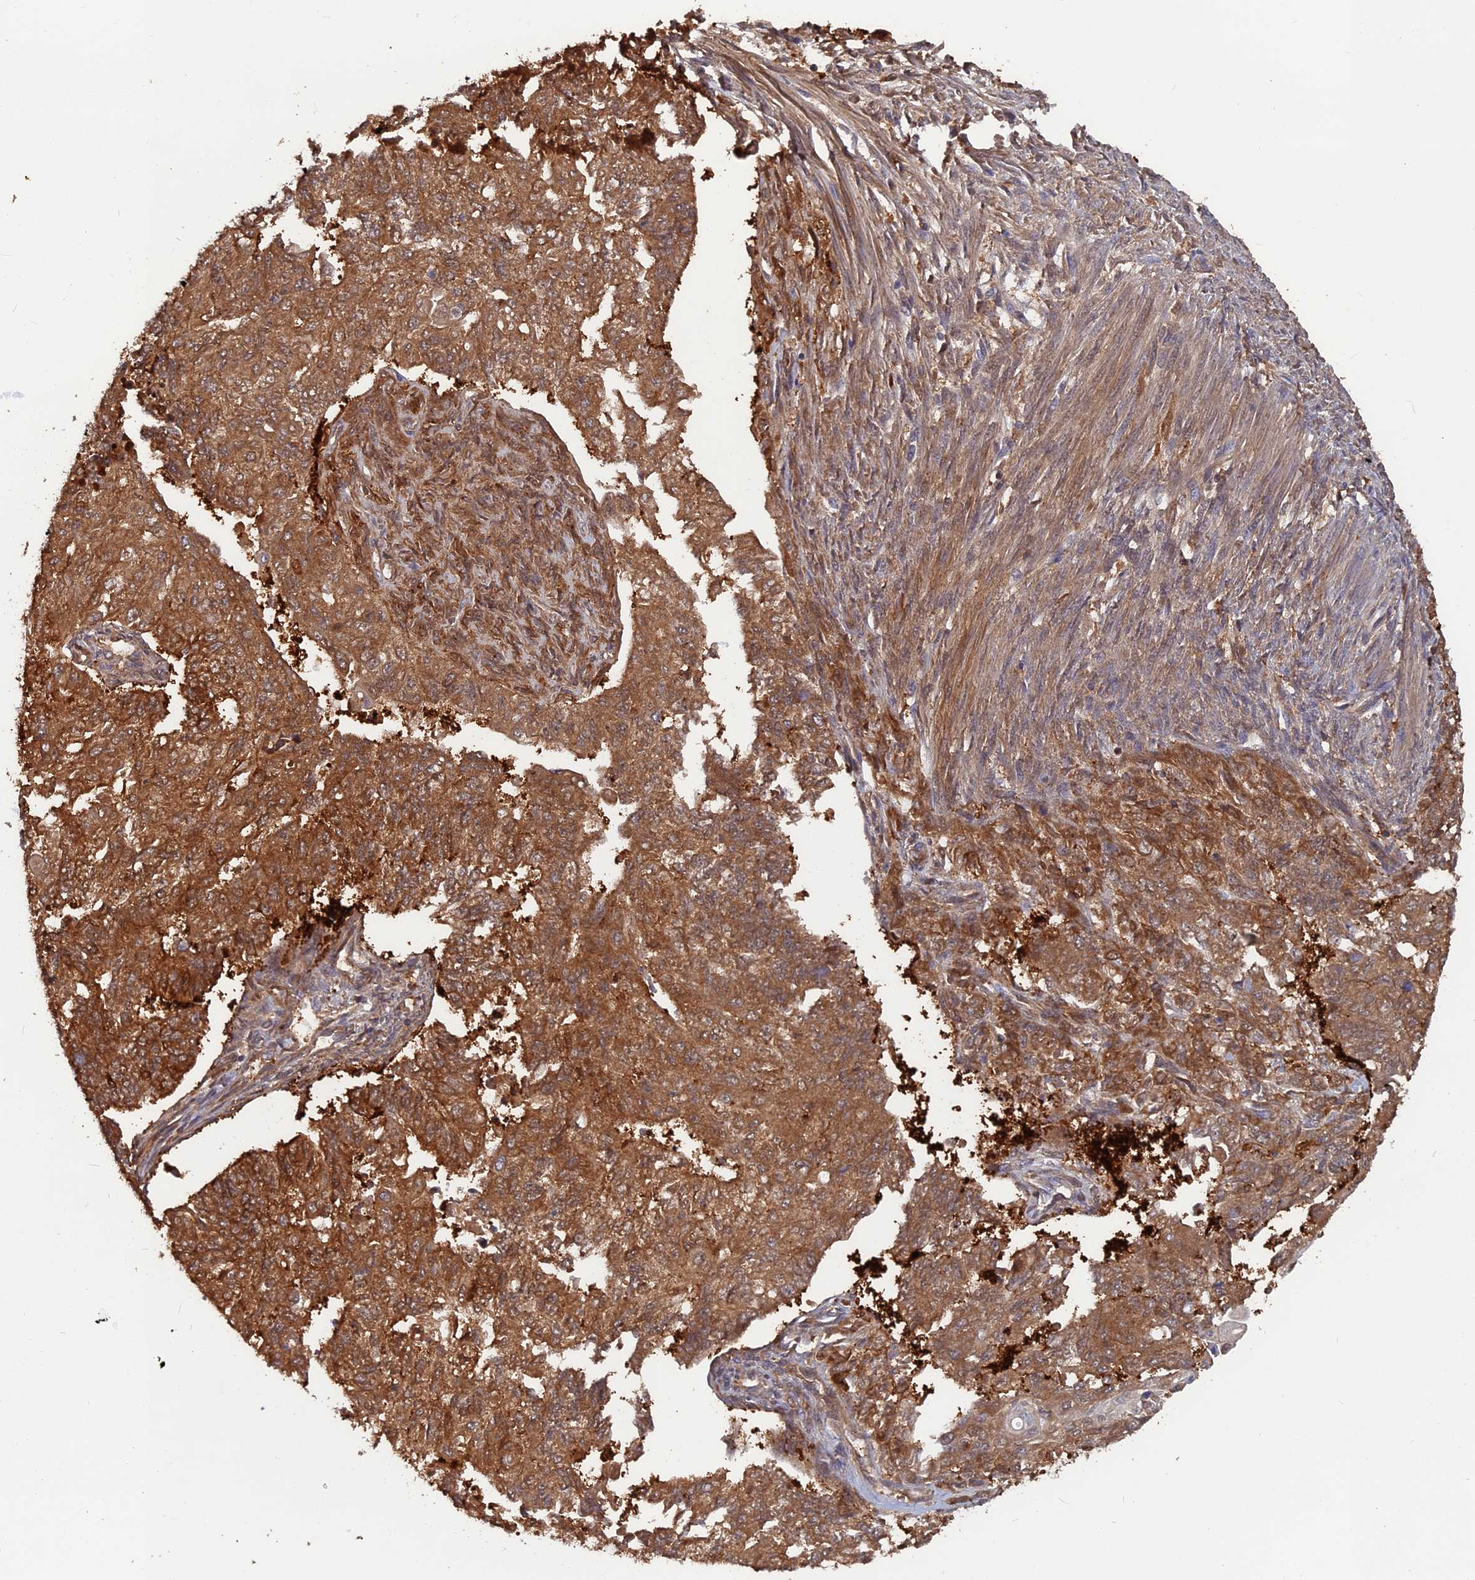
{"staining": {"intensity": "moderate", "quantity": ">75%", "location": "cytoplasmic/membranous"}, "tissue": "endometrial cancer", "cell_type": "Tumor cells", "image_type": "cancer", "snomed": [{"axis": "morphology", "description": "Adenocarcinoma, NOS"}, {"axis": "topography", "description": "Endometrium"}], "caption": "Moderate cytoplasmic/membranous protein expression is appreciated in approximately >75% of tumor cells in endometrial cancer (adenocarcinoma).", "gene": "BLVRA", "patient": {"sex": "female", "age": 32}}